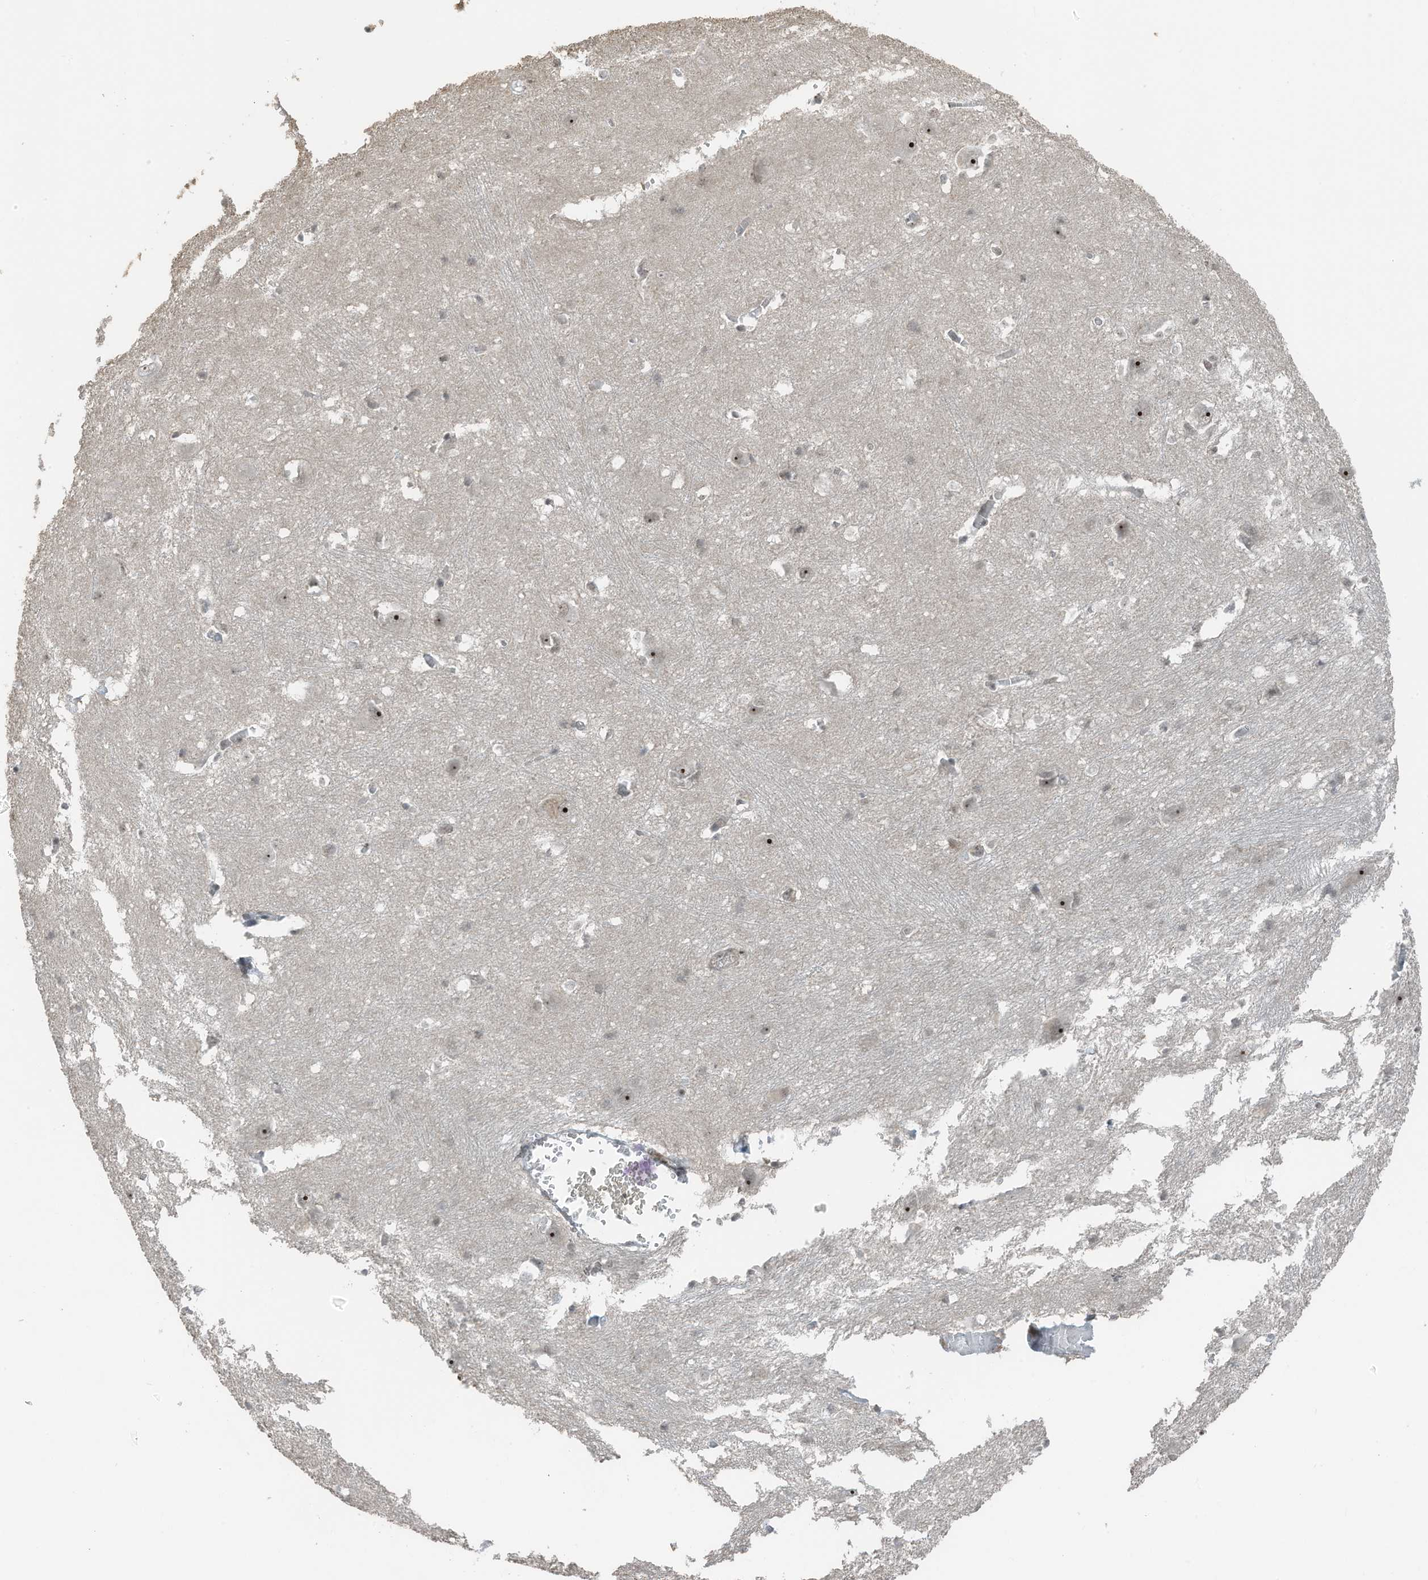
{"staining": {"intensity": "moderate", "quantity": "25%-75%", "location": "nuclear"}, "tissue": "caudate", "cell_type": "Glial cells", "image_type": "normal", "snomed": [{"axis": "morphology", "description": "Normal tissue, NOS"}, {"axis": "topography", "description": "Lateral ventricle wall"}], "caption": "Moderate nuclear staining for a protein is appreciated in about 25%-75% of glial cells of unremarkable caudate using immunohistochemistry.", "gene": "UTP3", "patient": {"sex": "male", "age": 37}}